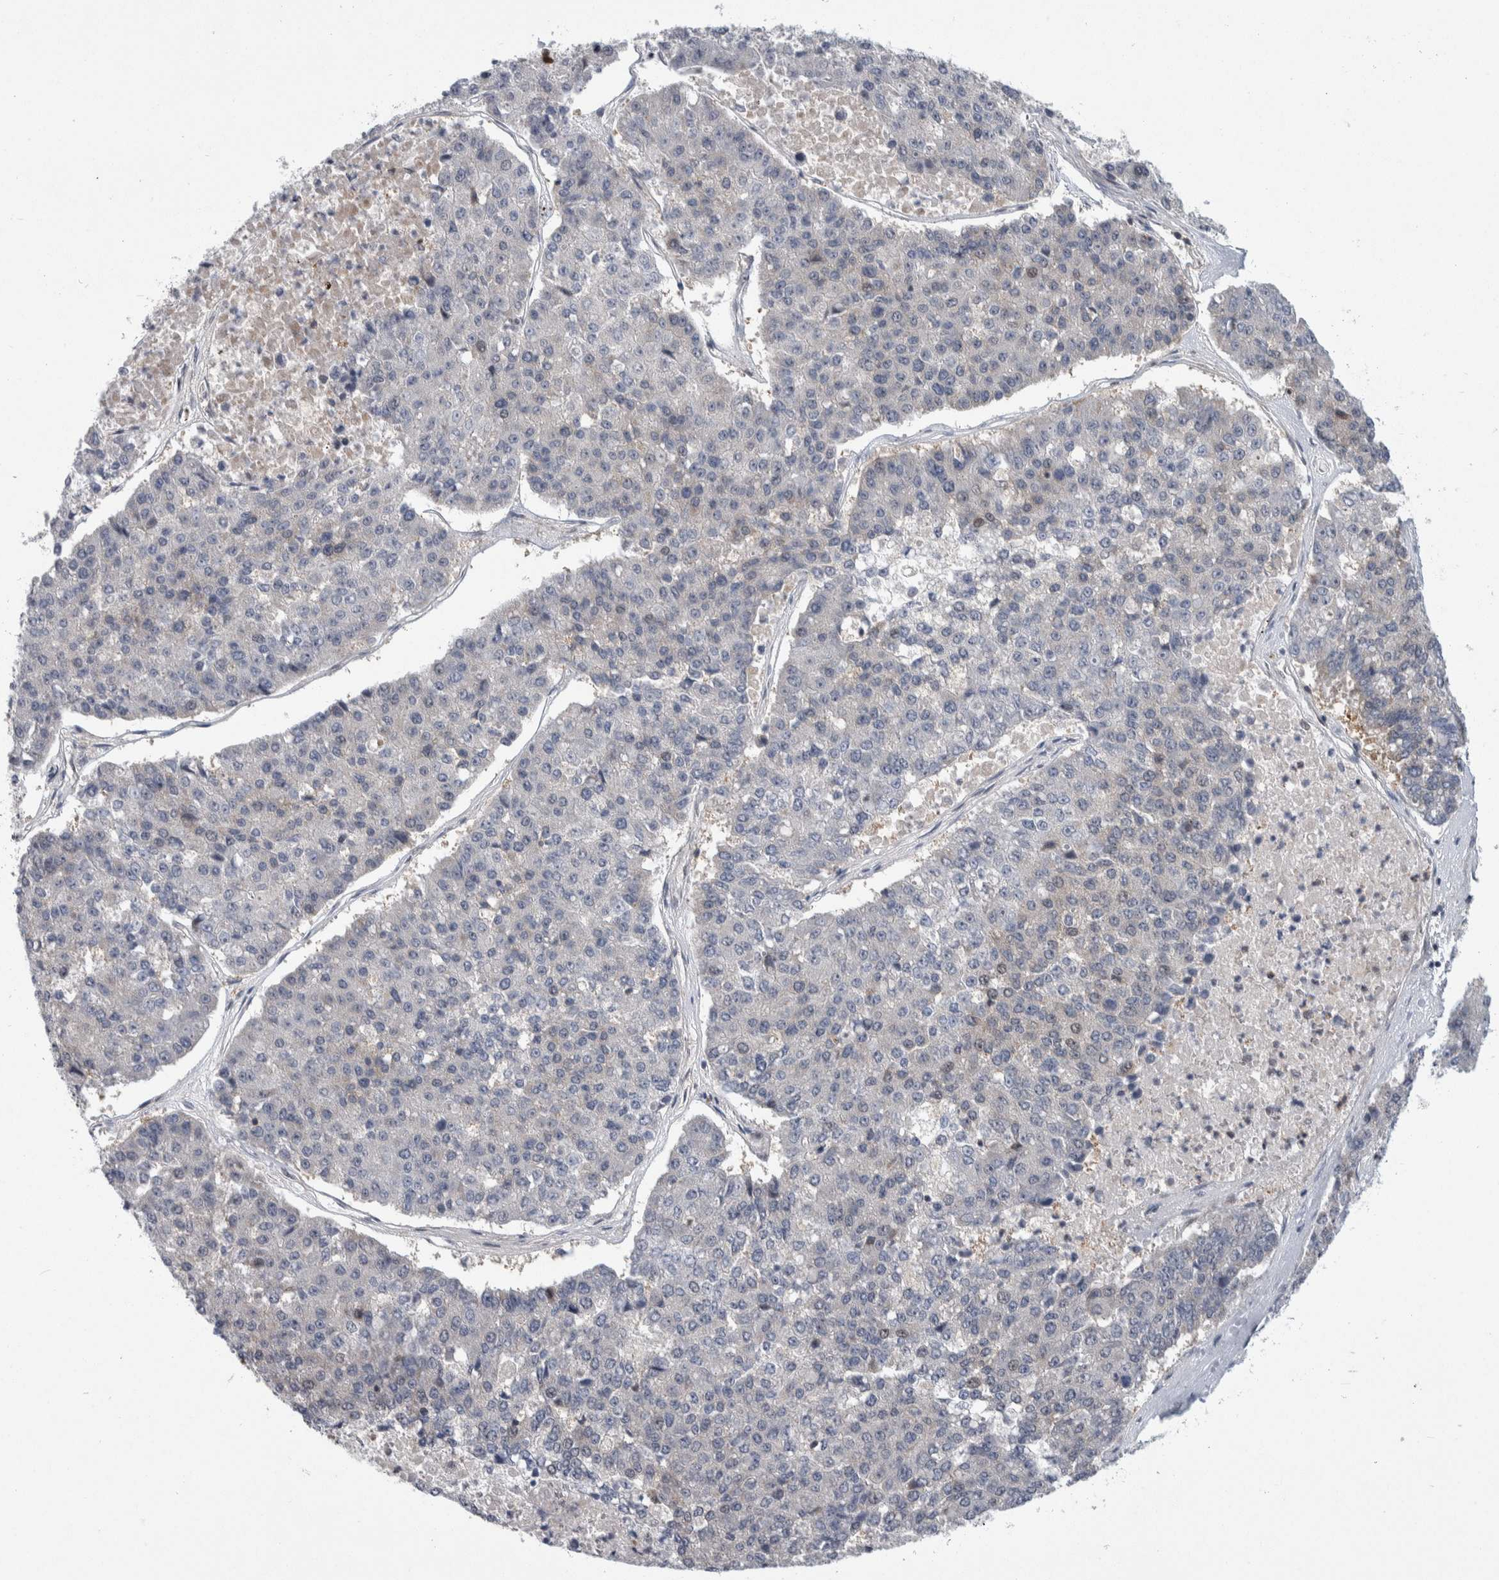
{"staining": {"intensity": "negative", "quantity": "none", "location": "none"}, "tissue": "pancreatic cancer", "cell_type": "Tumor cells", "image_type": "cancer", "snomed": [{"axis": "morphology", "description": "Adenocarcinoma, NOS"}, {"axis": "topography", "description": "Pancreas"}], "caption": "Tumor cells are negative for brown protein staining in pancreatic adenocarcinoma. (Stains: DAB (3,3'-diaminobenzidine) immunohistochemistry with hematoxylin counter stain, Microscopy: brightfield microscopy at high magnification).", "gene": "PTPA", "patient": {"sex": "male", "age": 50}}